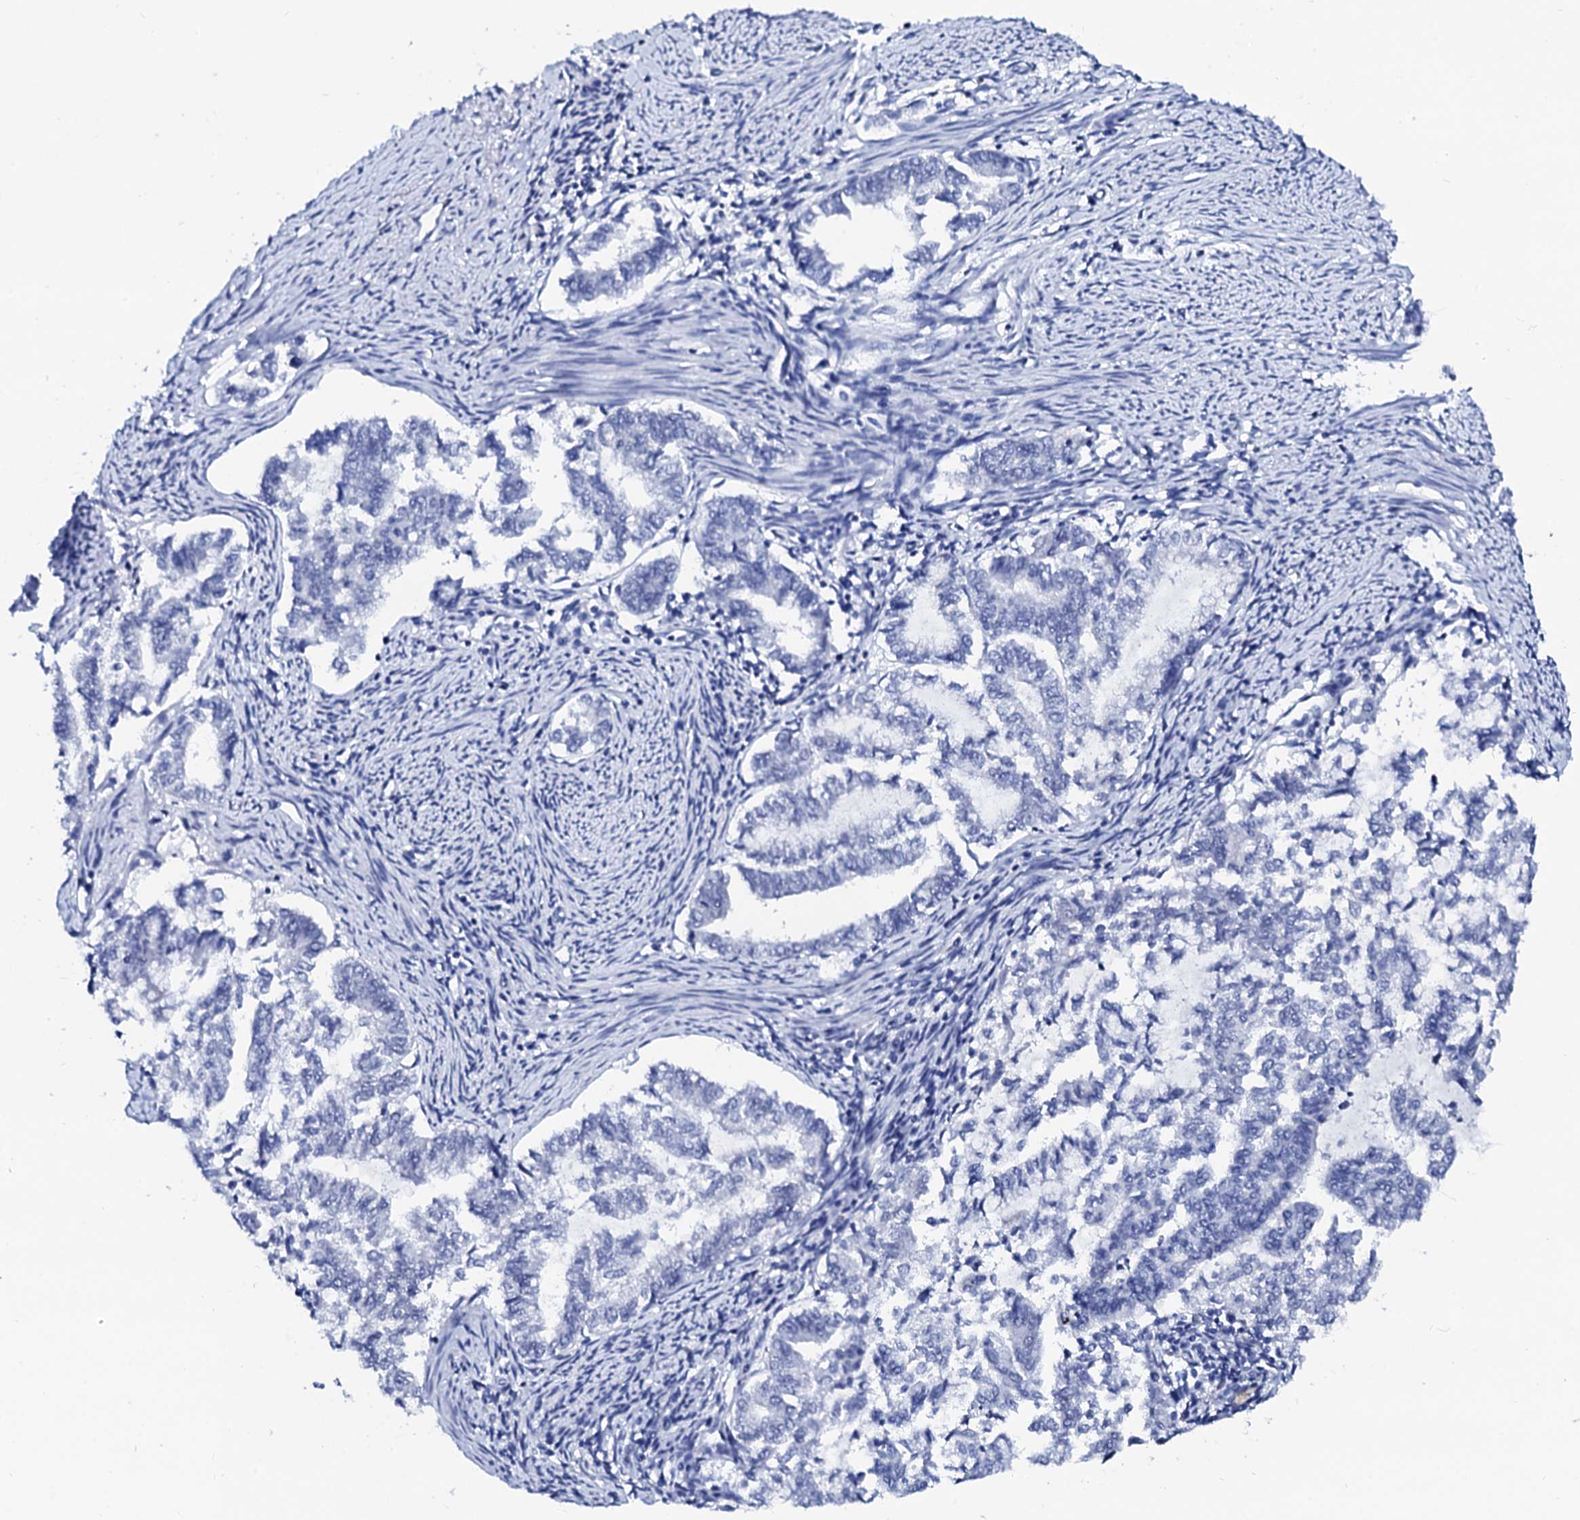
{"staining": {"intensity": "negative", "quantity": "none", "location": "none"}, "tissue": "endometrial cancer", "cell_type": "Tumor cells", "image_type": "cancer", "snomed": [{"axis": "morphology", "description": "Adenocarcinoma, NOS"}, {"axis": "topography", "description": "Endometrium"}], "caption": "Endometrial cancer (adenocarcinoma) was stained to show a protein in brown. There is no significant staining in tumor cells. The staining was performed using DAB to visualize the protein expression in brown, while the nuclei were stained in blue with hematoxylin (Magnification: 20x).", "gene": "SPATA19", "patient": {"sex": "female", "age": 79}}